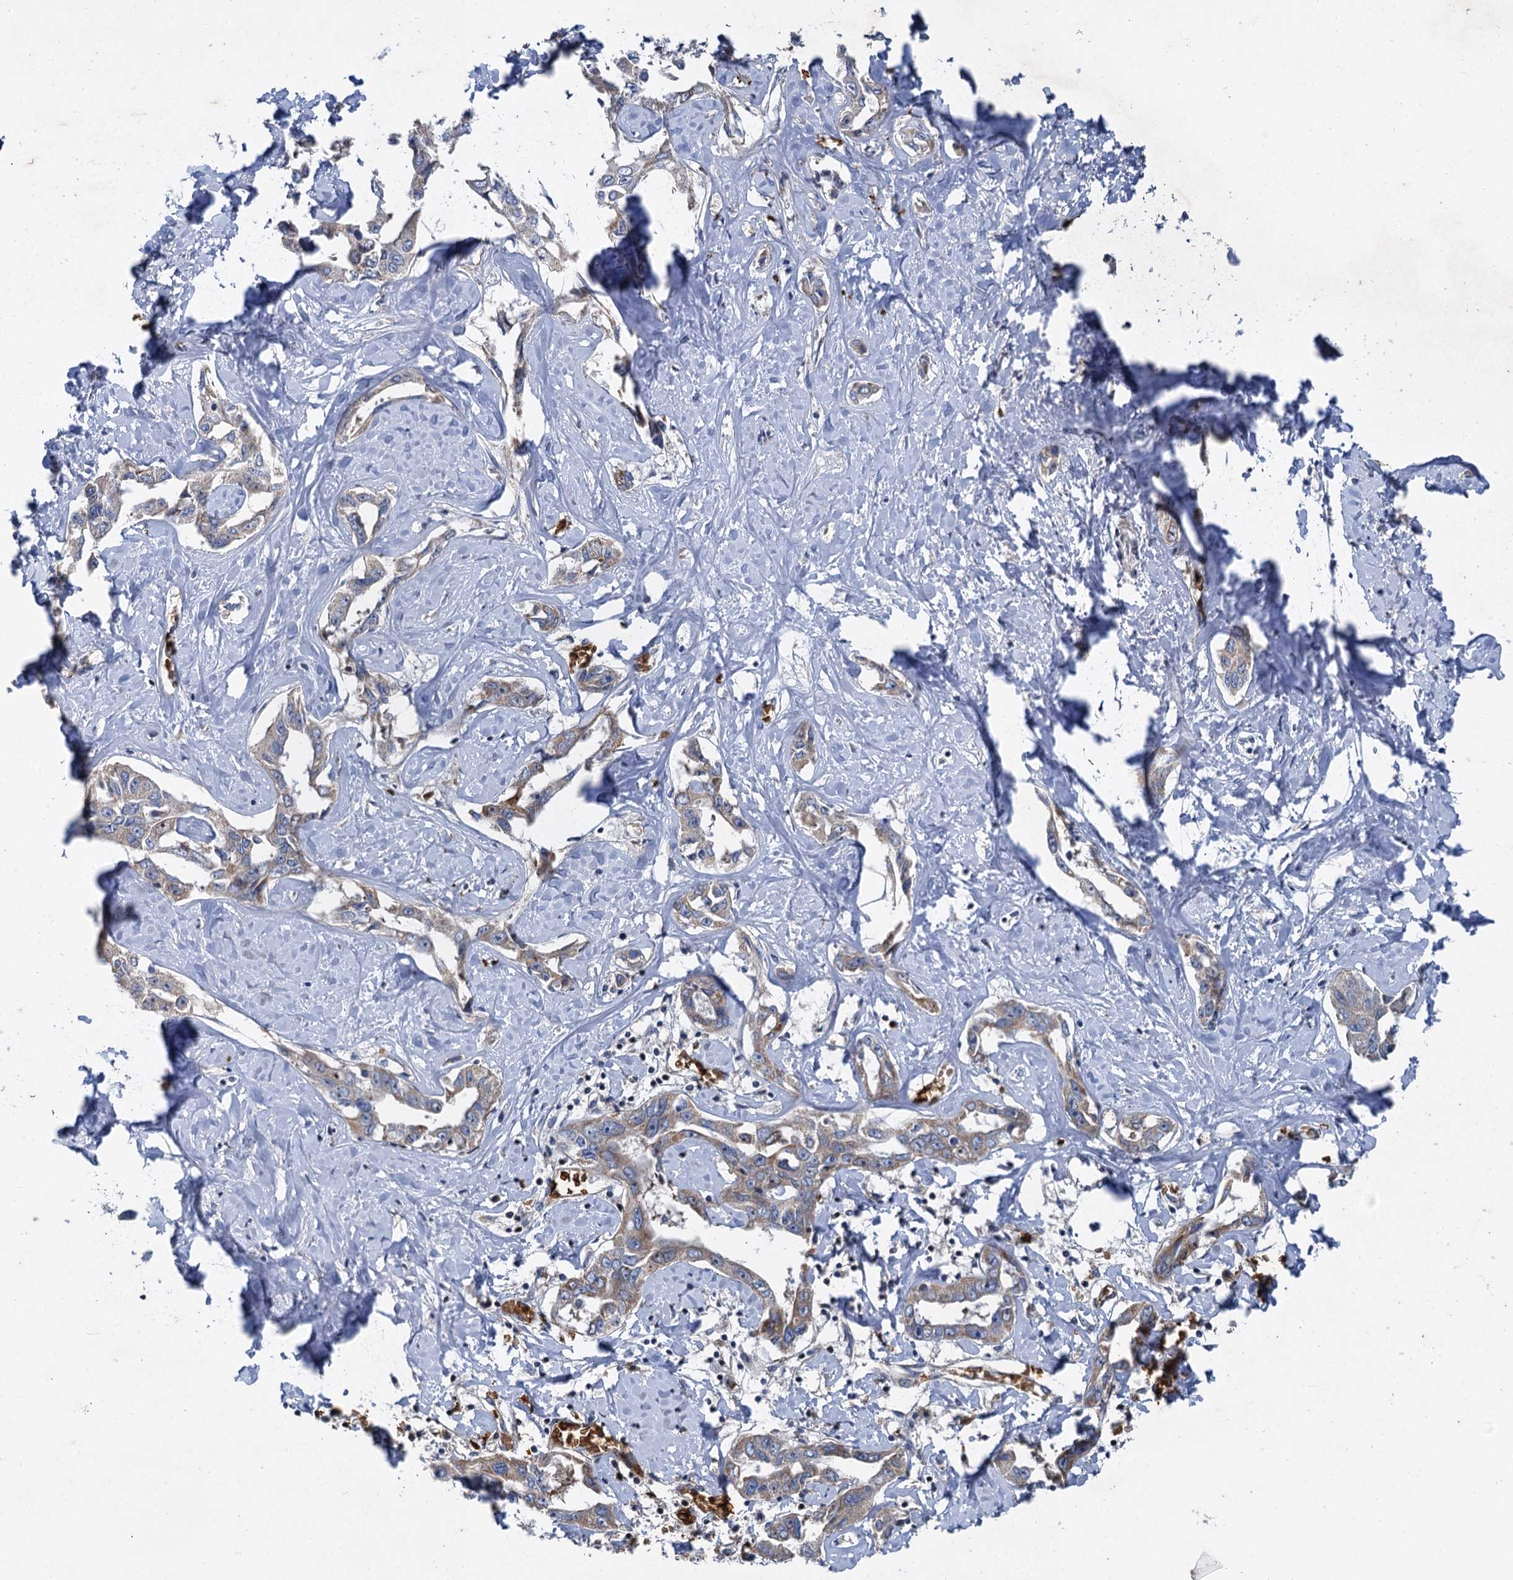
{"staining": {"intensity": "moderate", "quantity": "25%-75%", "location": "cytoplasmic/membranous"}, "tissue": "liver cancer", "cell_type": "Tumor cells", "image_type": "cancer", "snomed": [{"axis": "morphology", "description": "Cholangiocarcinoma"}, {"axis": "topography", "description": "Liver"}], "caption": "High-magnification brightfield microscopy of liver cancer (cholangiocarcinoma) stained with DAB (brown) and counterstained with hematoxylin (blue). tumor cells exhibit moderate cytoplasmic/membranous expression is identified in about25%-75% of cells.", "gene": "BCS1L", "patient": {"sex": "male", "age": 59}}